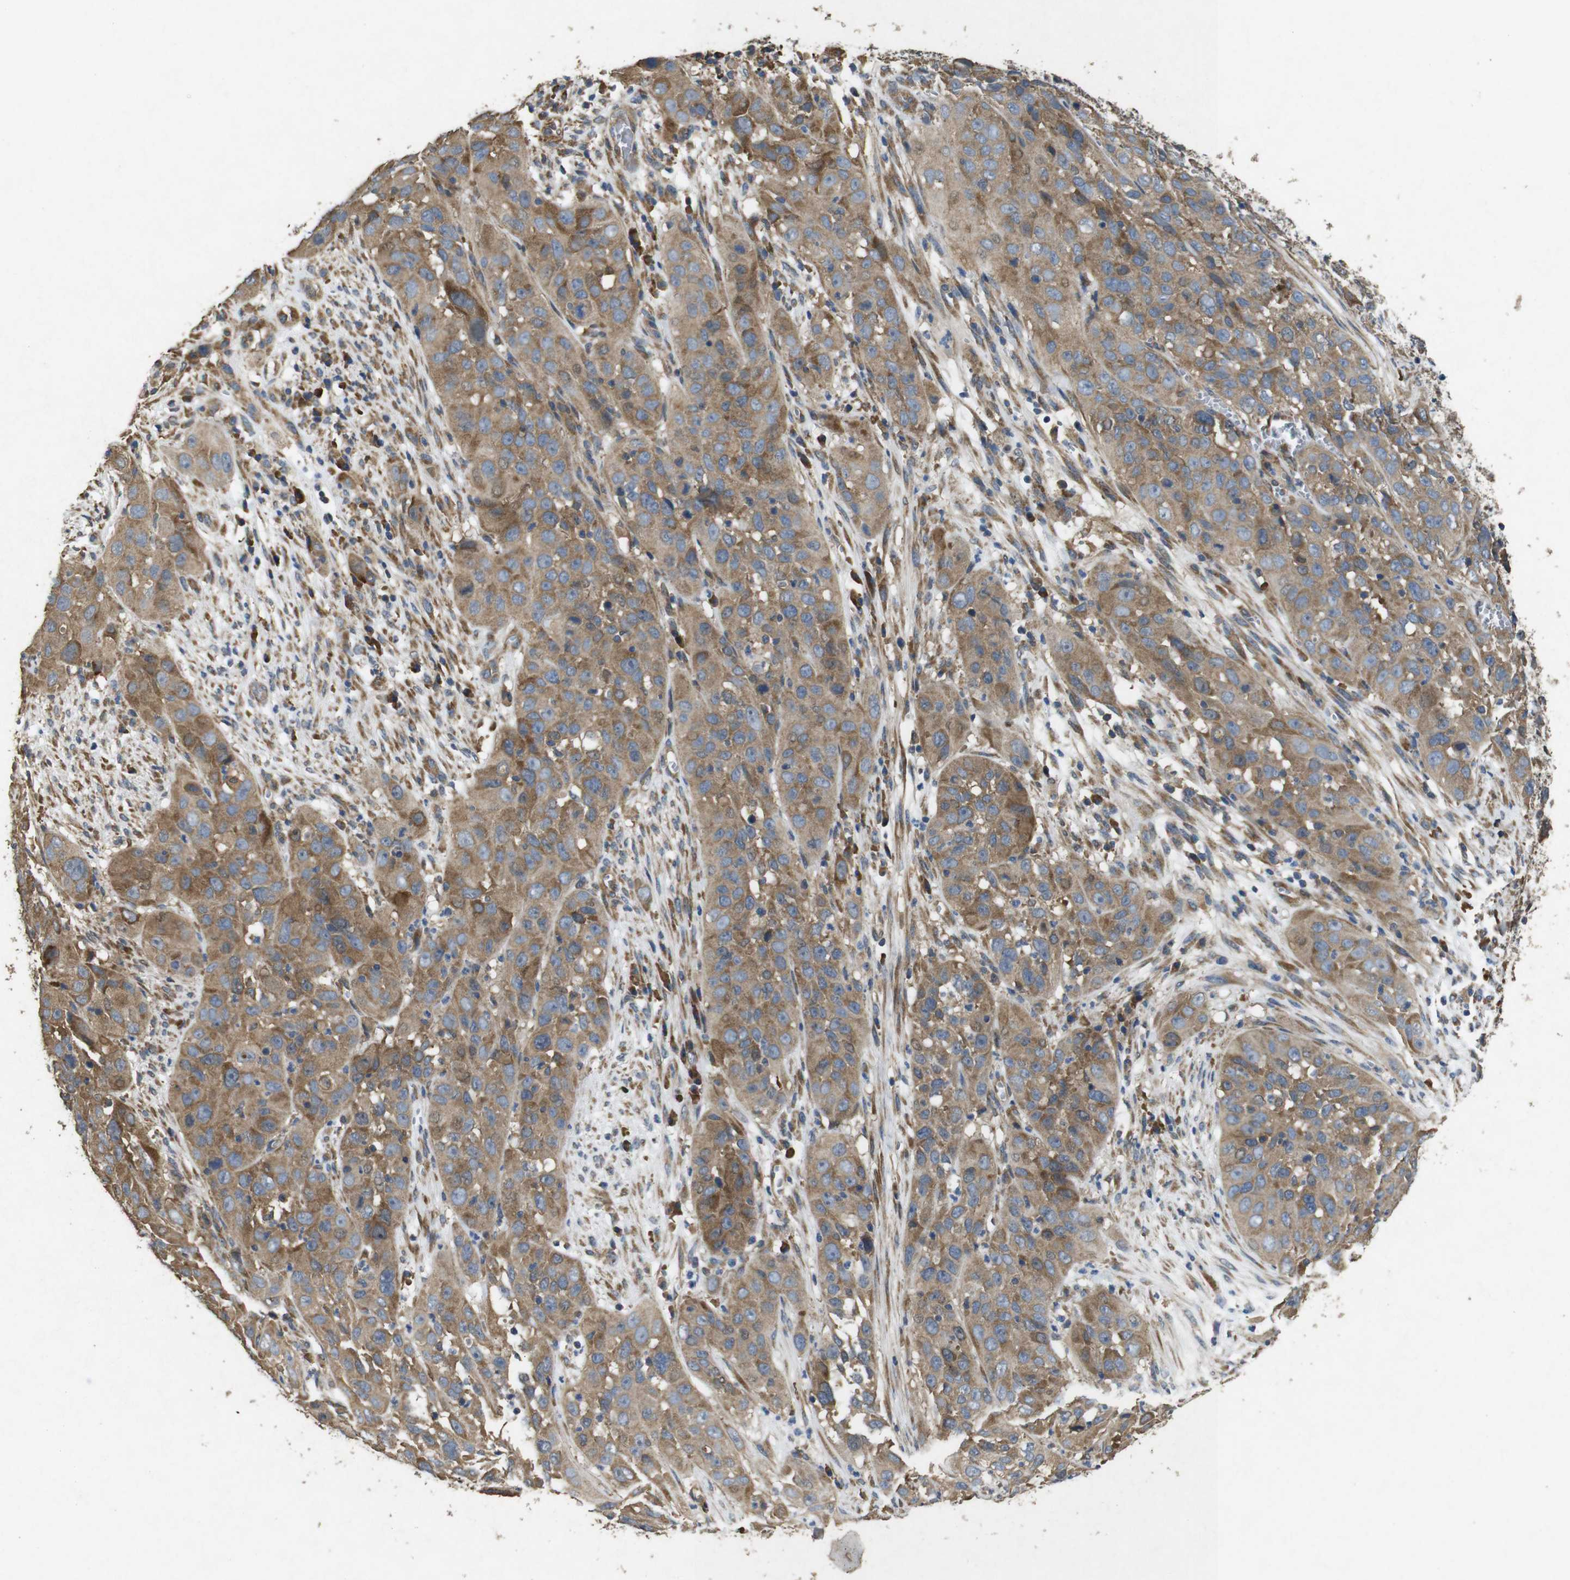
{"staining": {"intensity": "moderate", "quantity": ">75%", "location": "cytoplasmic/membranous"}, "tissue": "cervical cancer", "cell_type": "Tumor cells", "image_type": "cancer", "snomed": [{"axis": "morphology", "description": "Squamous cell carcinoma, NOS"}, {"axis": "topography", "description": "Cervix"}], "caption": "A medium amount of moderate cytoplasmic/membranous expression is present in approximately >75% of tumor cells in cervical squamous cell carcinoma tissue. The protein of interest is stained brown, and the nuclei are stained in blue (DAB (3,3'-diaminobenzidine) IHC with brightfield microscopy, high magnification).", "gene": "BNIP3", "patient": {"sex": "female", "age": 32}}